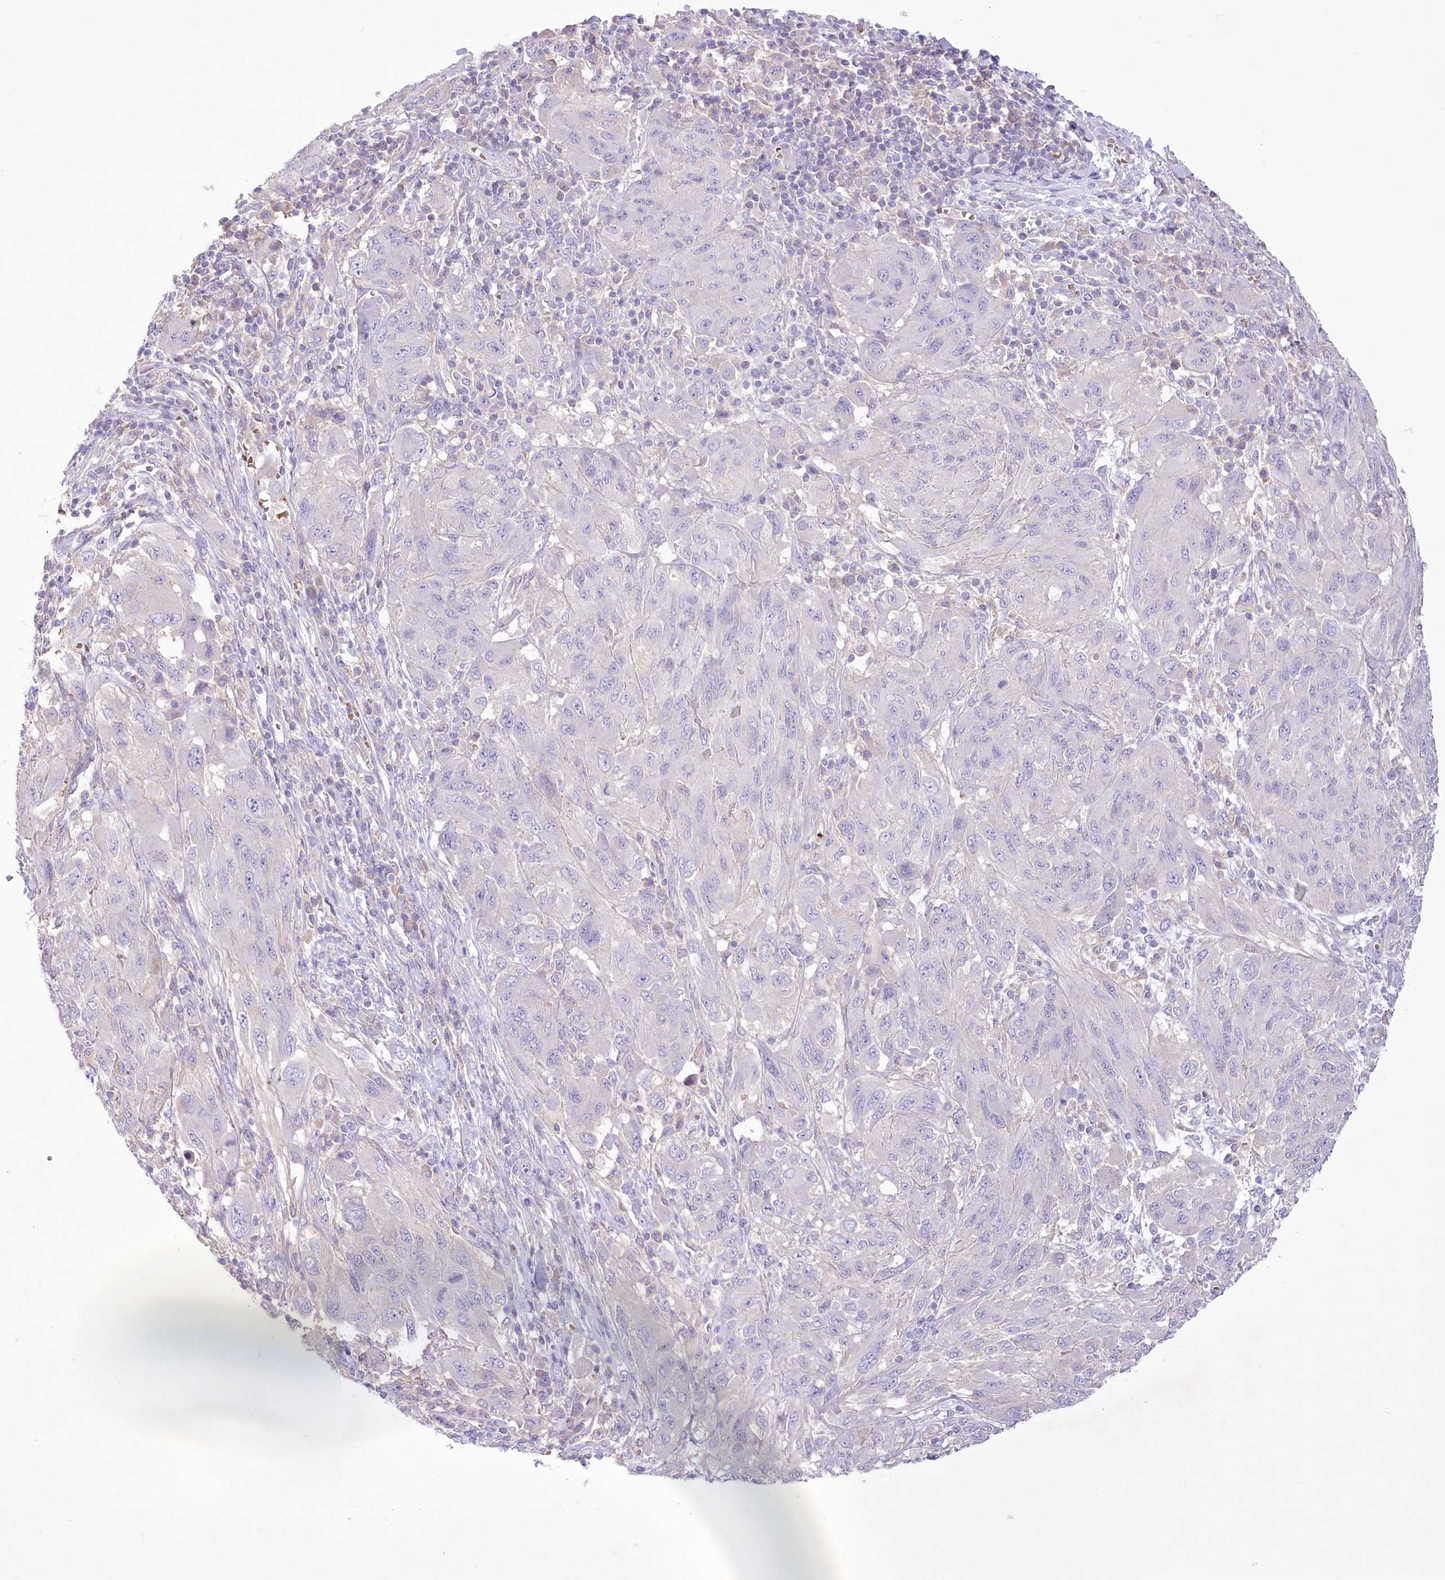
{"staining": {"intensity": "negative", "quantity": "none", "location": "none"}, "tissue": "melanoma", "cell_type": "Tumor cells", "image_type": "cancer", "snomed": [{"axis": "morphology", "description": "Malignant melanoma, NOS"}, {"axis": "topography", "description": "Skin"}], "caption": "DAB (3,3'-diaminobenzidine) immunohistochemical staining of human melanoma displays no significant staining in tumor cells.", "gene": "PRSS53", "patient": {"sex": "female", "age": 91}}